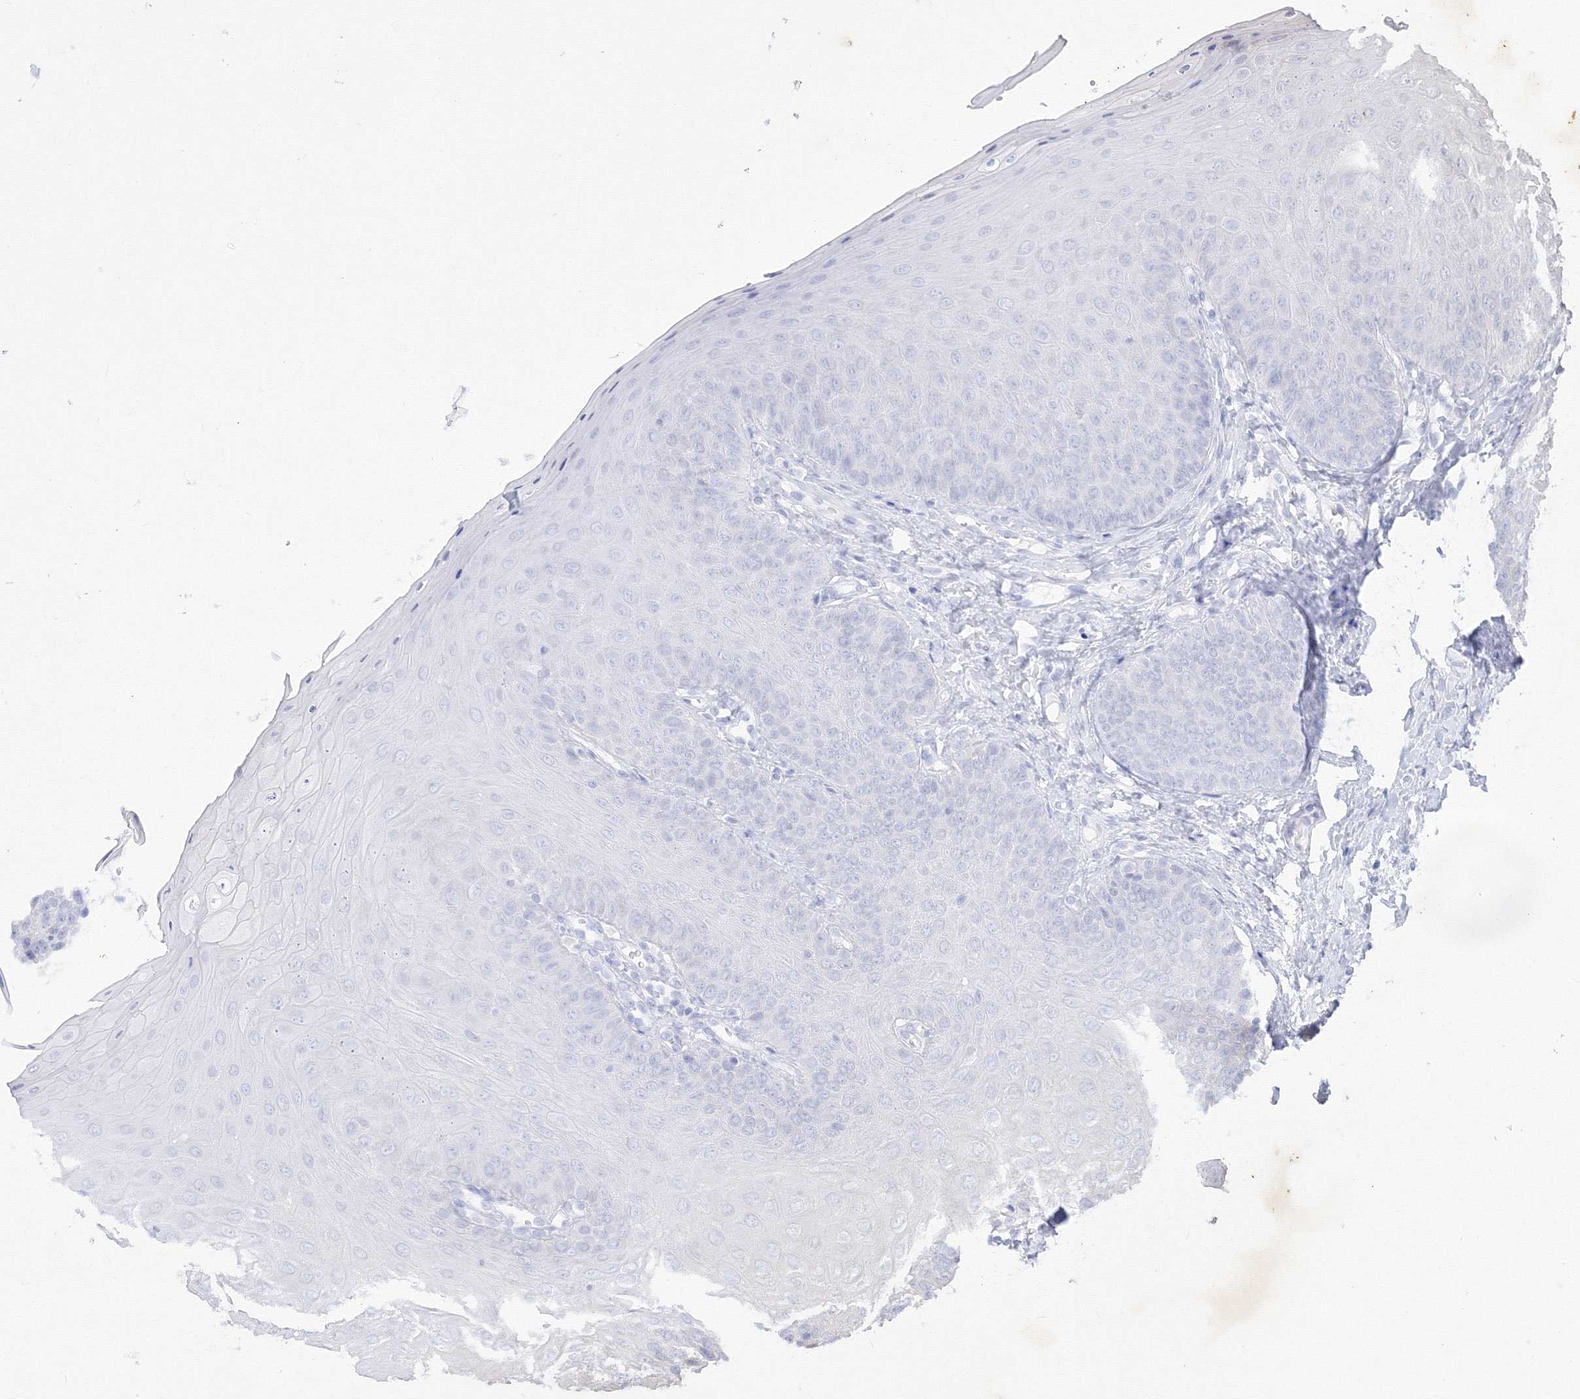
{"staining": {"intensity": "moderate", "quantity": "25%-75%", "location": "cytoplasmic/membranous"}, "tissue": "oral mucosa", "cell_type": "Squamous epithelial cells", "image_type": "normal", "snomed": [{"axis": "morphology", "description": "Normal tissue, NOS"}, {"axis": "topography", "description": "Oral tissue"}], "caption": "Immunohistochemical staining of unremarkable oral mucosa reveals medium levels of moderate cytoplasmic/membranous positivity in approximately 25%-75% of squamous epithelial cells. The staining was performed using DAB to visualize the protein expression in brown, while the nuclei were stained in blue with hematoxylin (Magnification: 20x).", "gene": "NXPE3", "patient": {"sex": "female", "age": 68}}